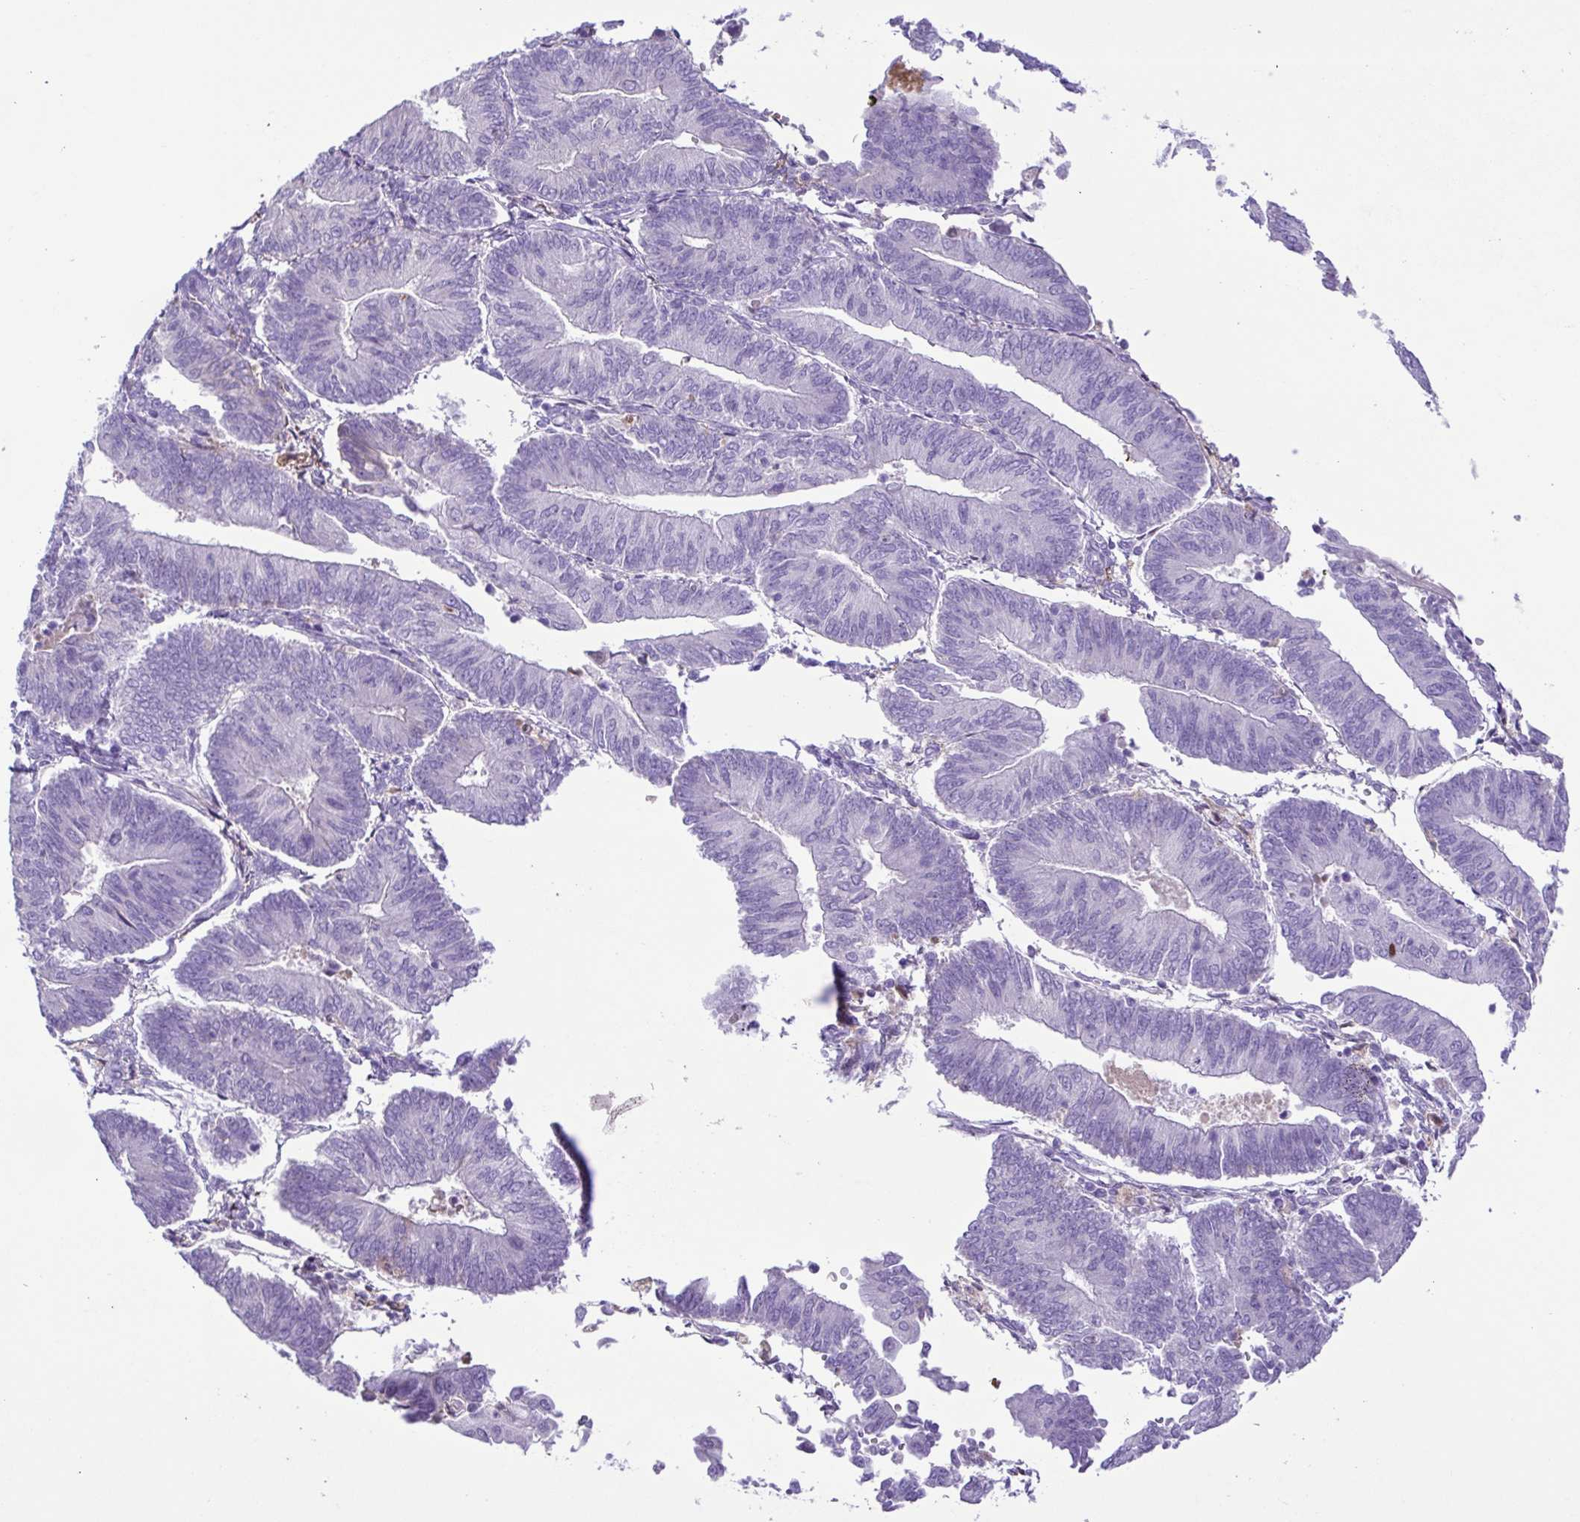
{"staining": {"intensity": "negative", "quantity": "none", "location": "none"}, "tissue": "endometrial cancer", "cell_type": "Tumor cells", "image_type": "cancer", "snomed": [{"axis": "morphology", "description": "Adenocarcinoma, NOS"}, {"axis": "topography", "description": "Endometrium"}], "caption": "Adenocarcinoma (endometrial) stained for a protein using IHC shows no staining tumor cells.", "gene": "IGFL1", "patient": {"sex": "female", "age": 65}}